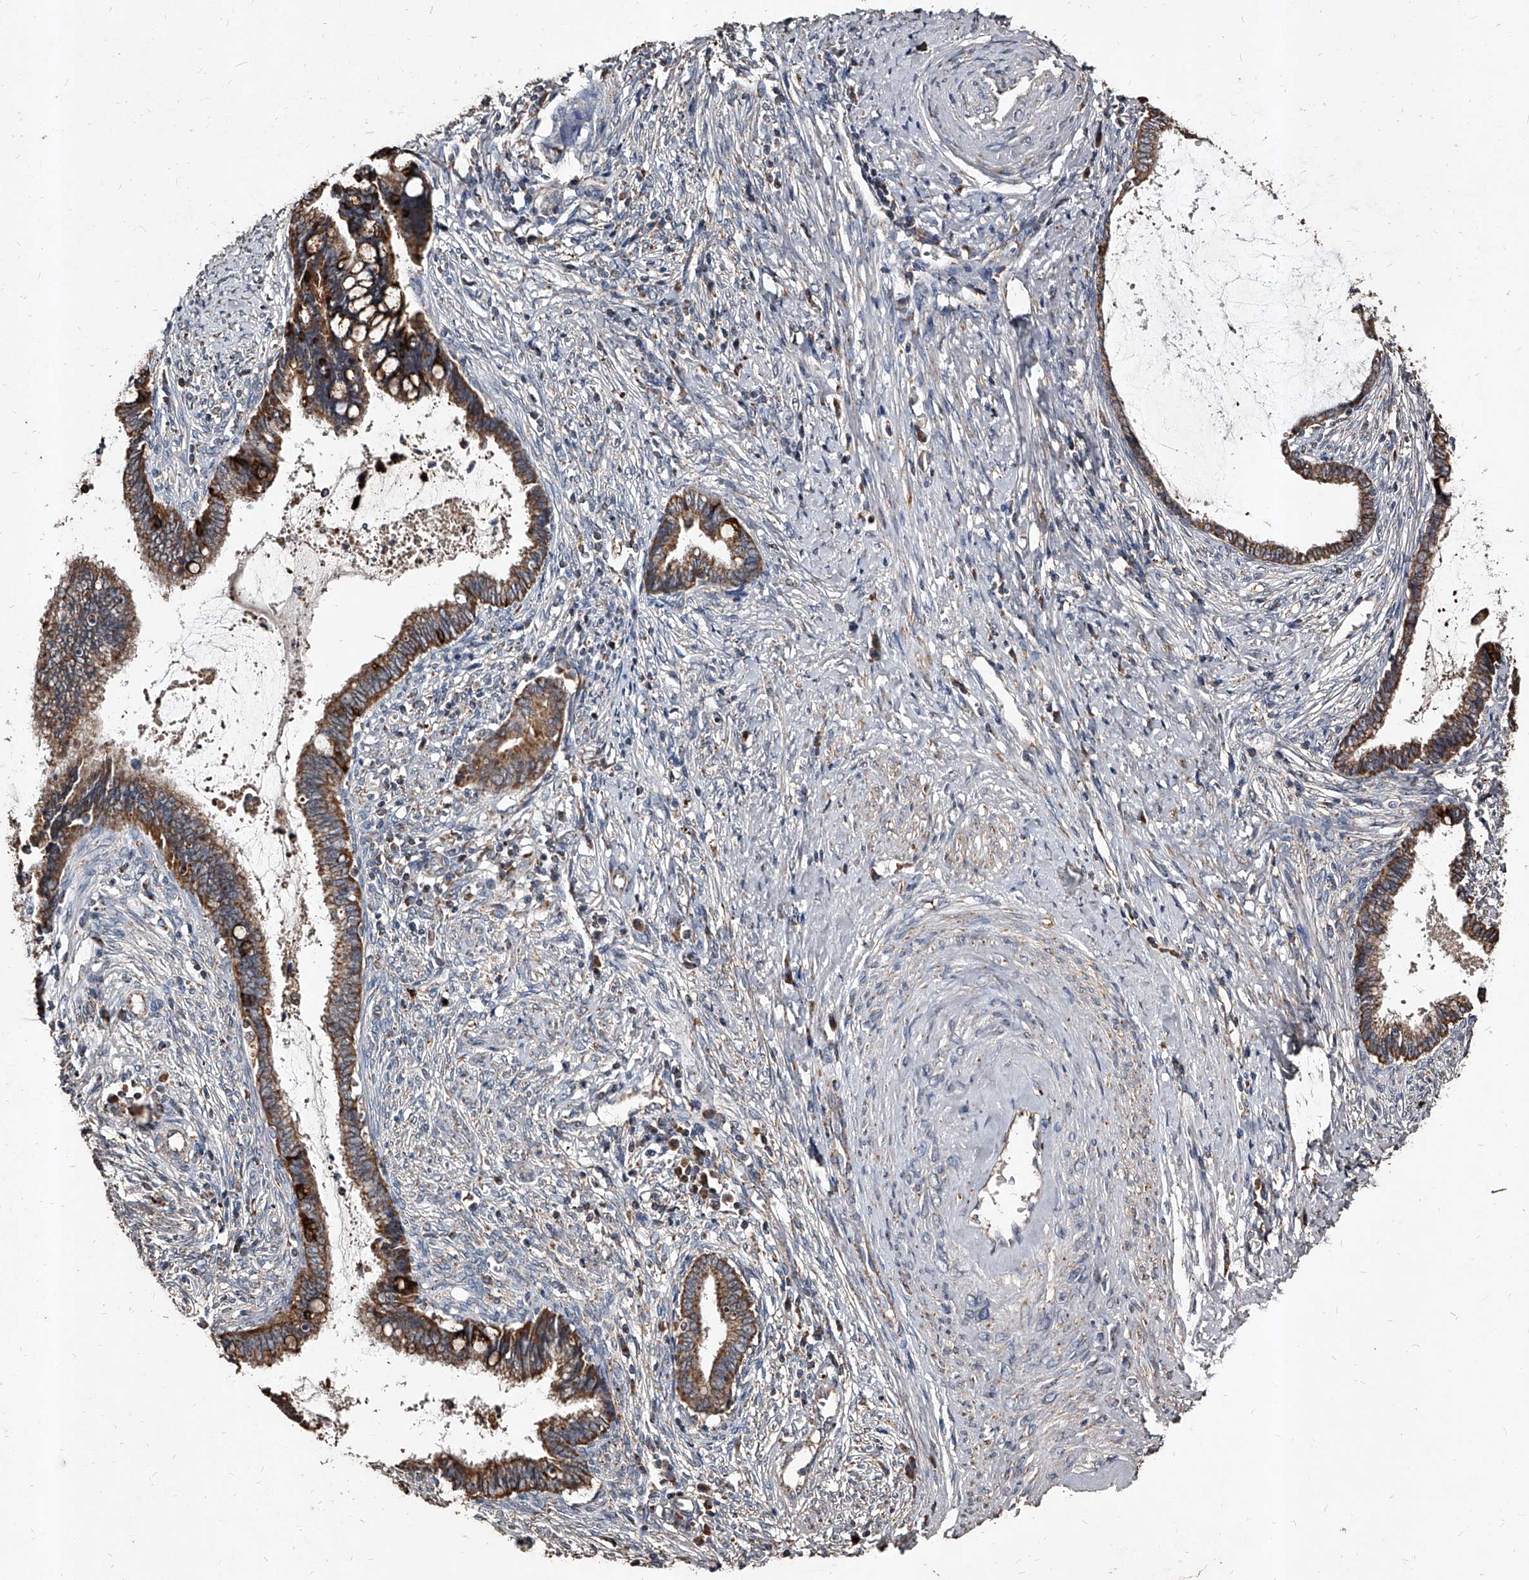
{"staining": {"intensity": "strong", "quantity": ">75%", "location": "cytoplasmic/membranous"}, "tissue": "cervical cancer", "cell_type": "Tumor cells", "image_type": "cancer", "snomed": [{"axis": "morphology", "description": "Adenocarcinoma, NOS"}, {"axis": "topography", "description": "Cervix"}], "caption": "Strong cytoplasmic/membranous expression for a protein is identified in about >75% of tumor cells of cervical cancer using immunohistochemistry (IHC).", "gene": "GPR183", "patient": {"sex": "female", "age": 44}}